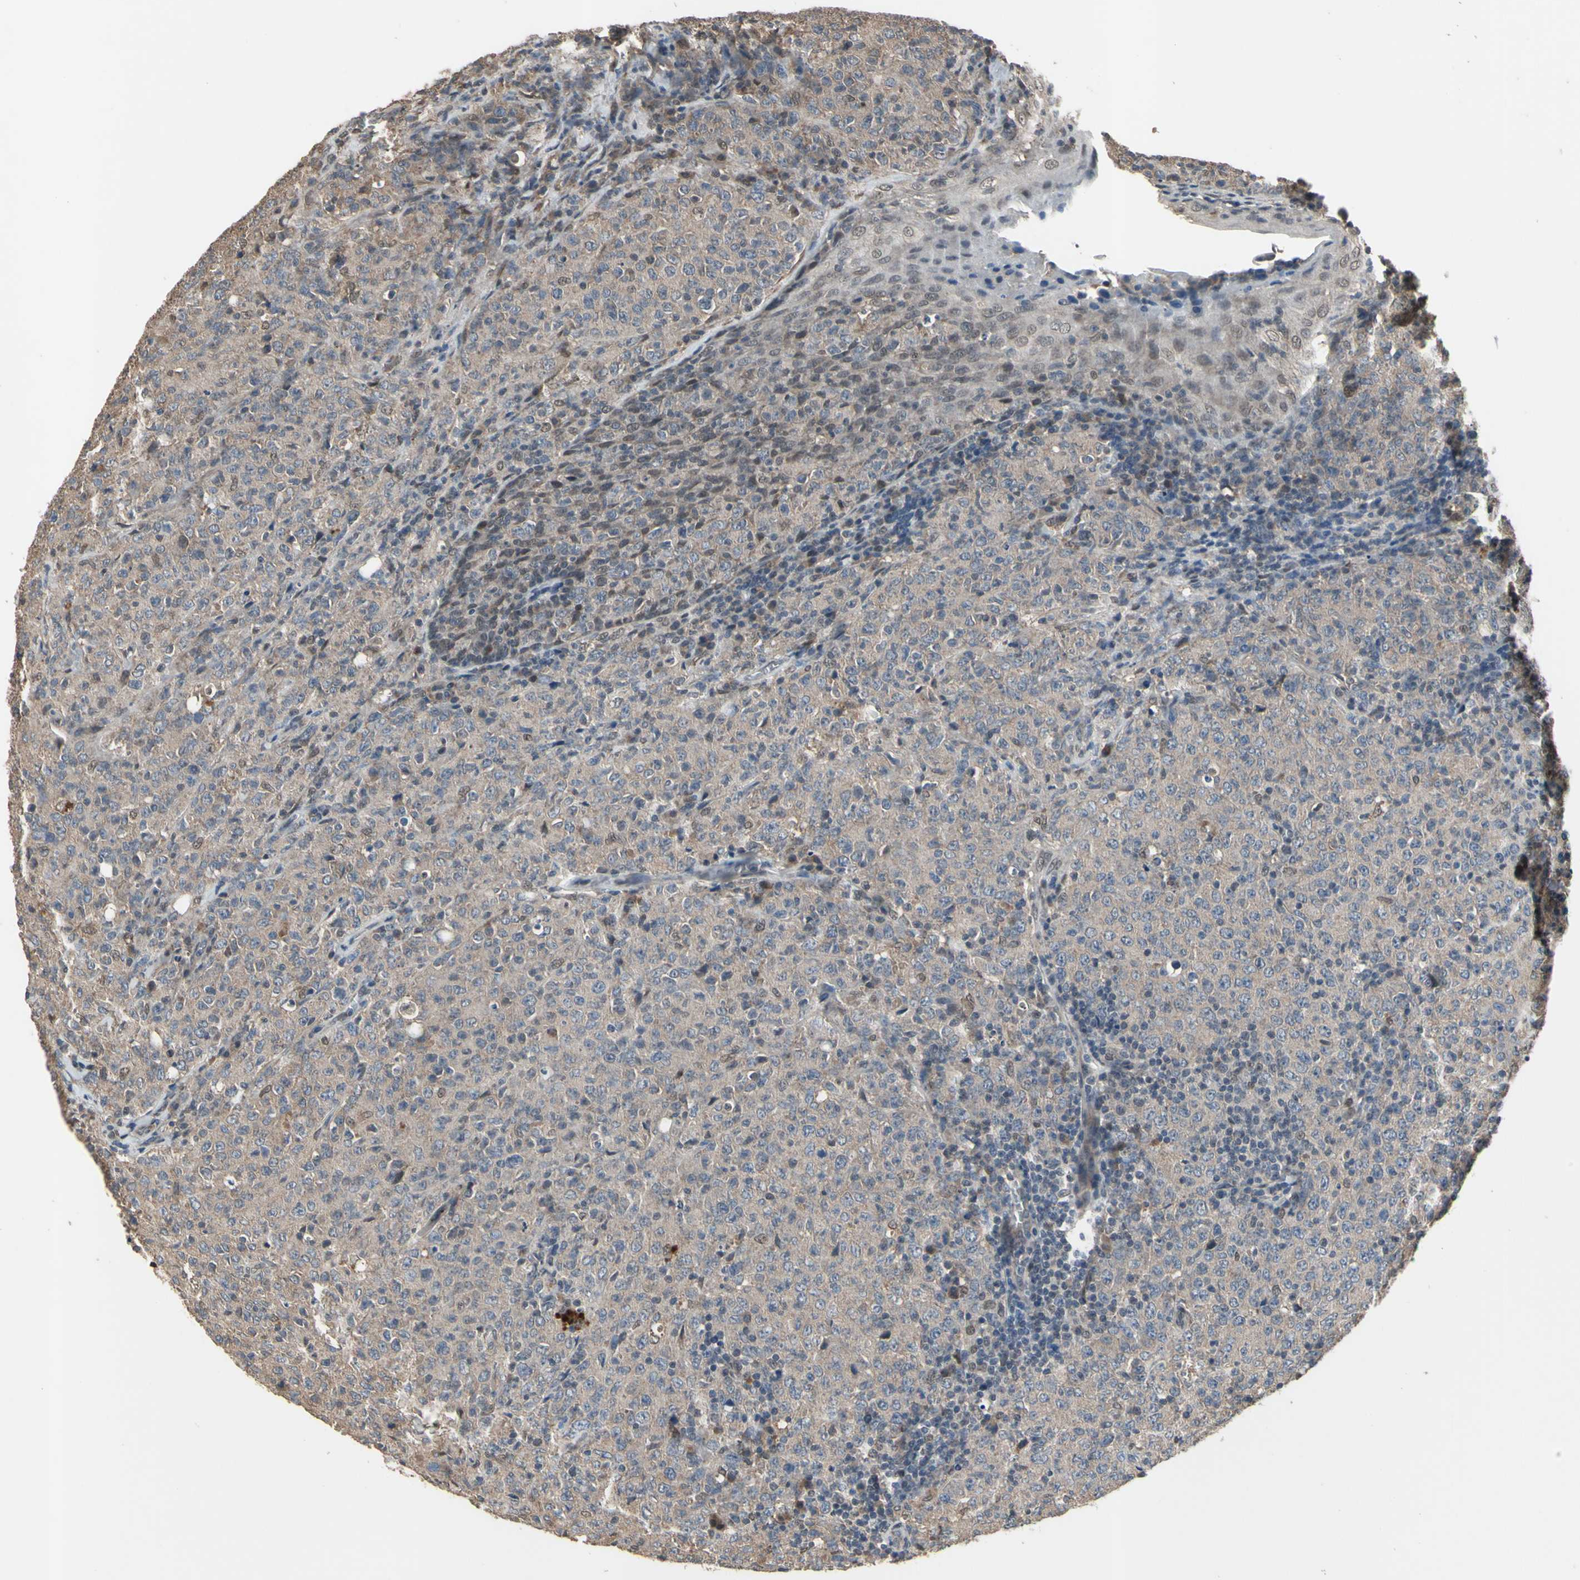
{"staining": {"intensity": "weak", "quantity": ">75%", "location": "cytoplasmic/membranous"}, "tissue": "lymphoma", "cell_type": "Tumor cells", "image_type": "cancer", "snomed": [{"axis": "morphology", "description": "Malignant lymphoma, non-Hodgkin's type, High grade"}, {"axis": "topography", "description": "Tonsil"}], "caption": "Lymphoma stained with IHC demonstrates weak cytoplasmic/membranous positivity in about >75% of tumor cells. (DAB IHC with brightfield microscopy, high magnification).", "gene": "ZNF174", "patient": {"sex": "female", "age": 36}}